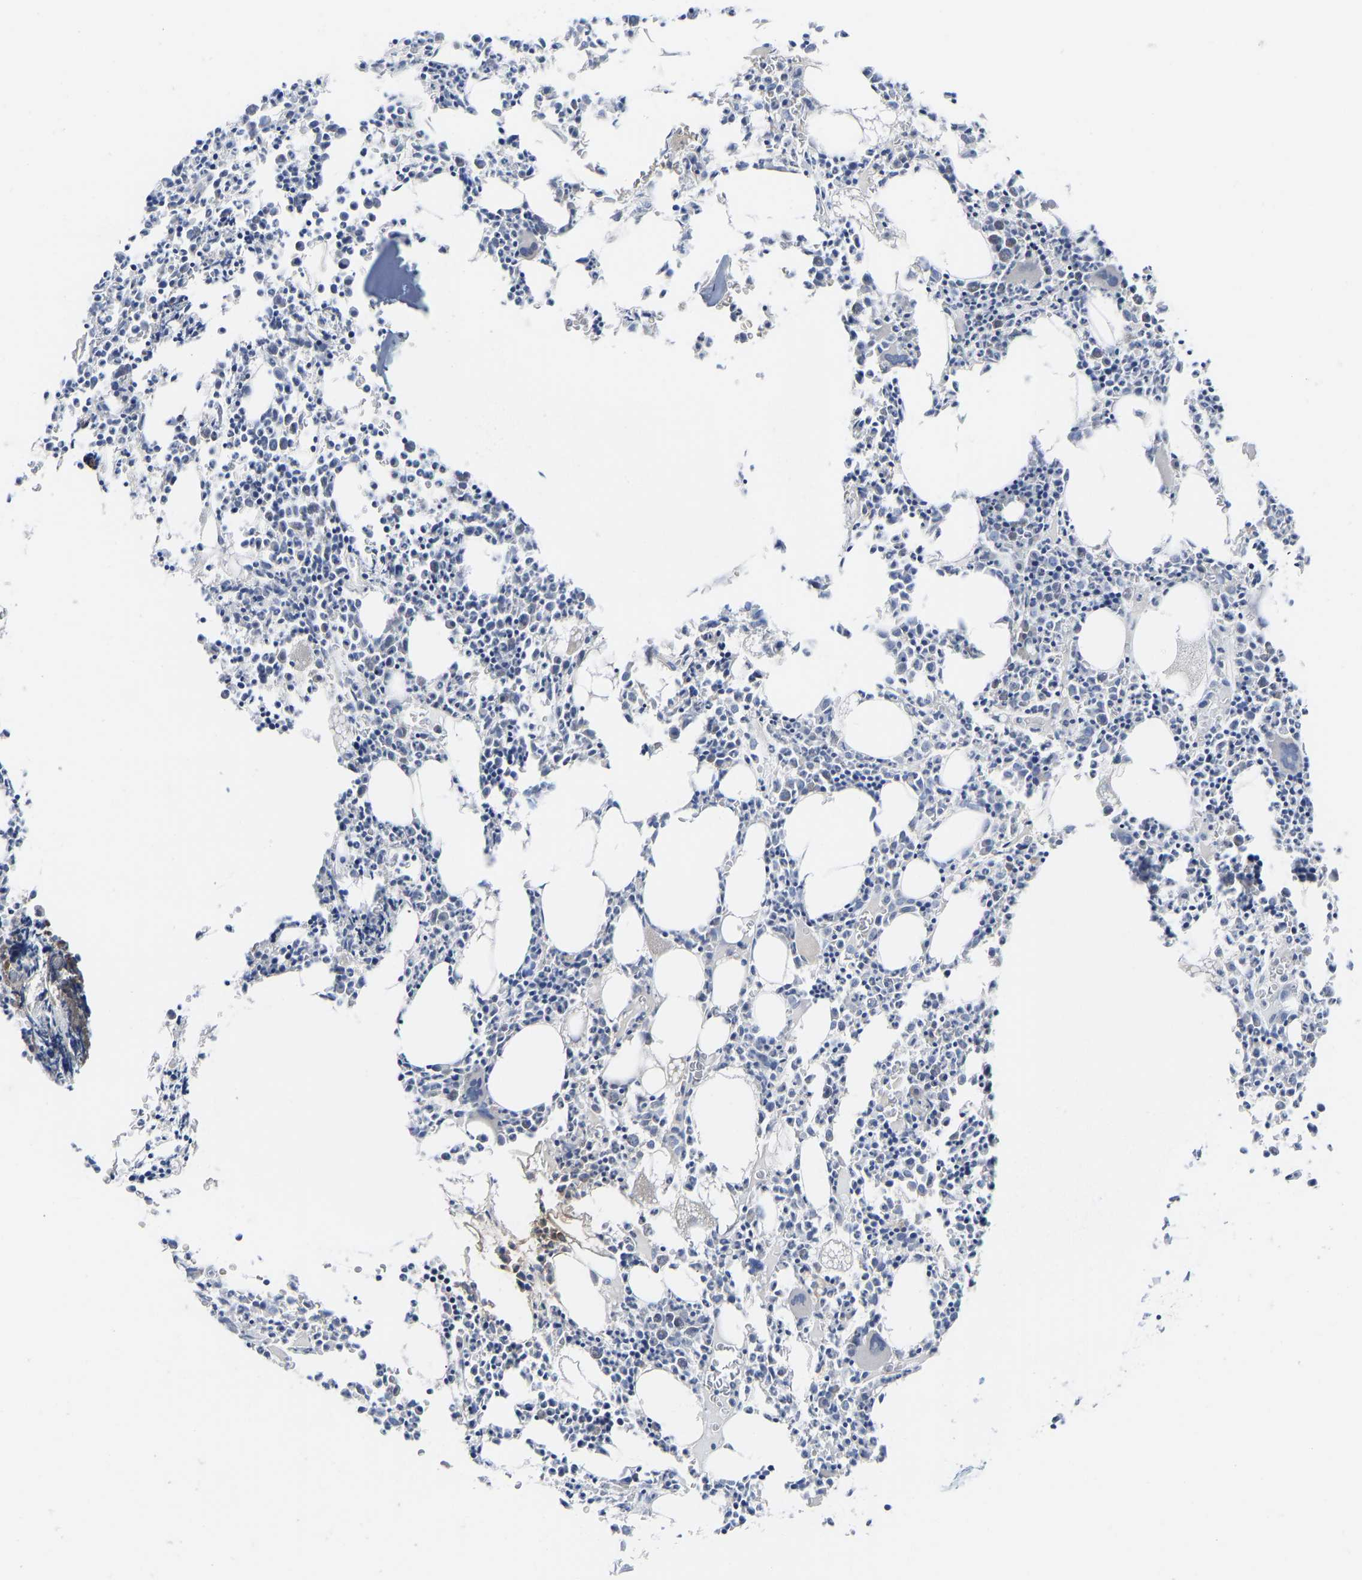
{"staining": {"intensity": "moderate", "quantity": "<25%", "location": "cytoplasmic/membranous"}, "tissue": "bone marrow", "cell_type": "Hematopoietic cells", "image_type": "normal", "snomed": [{"axis": "morphology", "description": "Normal tissue, NOS"}, {"axis": "morphology", "description": "Inflammation, NOS"}, {"axis": "topography", "description": "Bone marrow"}], "caption": "Hematopoietic cells display low levels of moderate cytoplasmic/membranous positivity in approximately <25% of cells in unremarkable bone marrow. Ihc stains the protein of interest in brown and the nuclei are stained blue.", "gene": "OLIG2", "patient": {"sex": "female", "age": 40}}